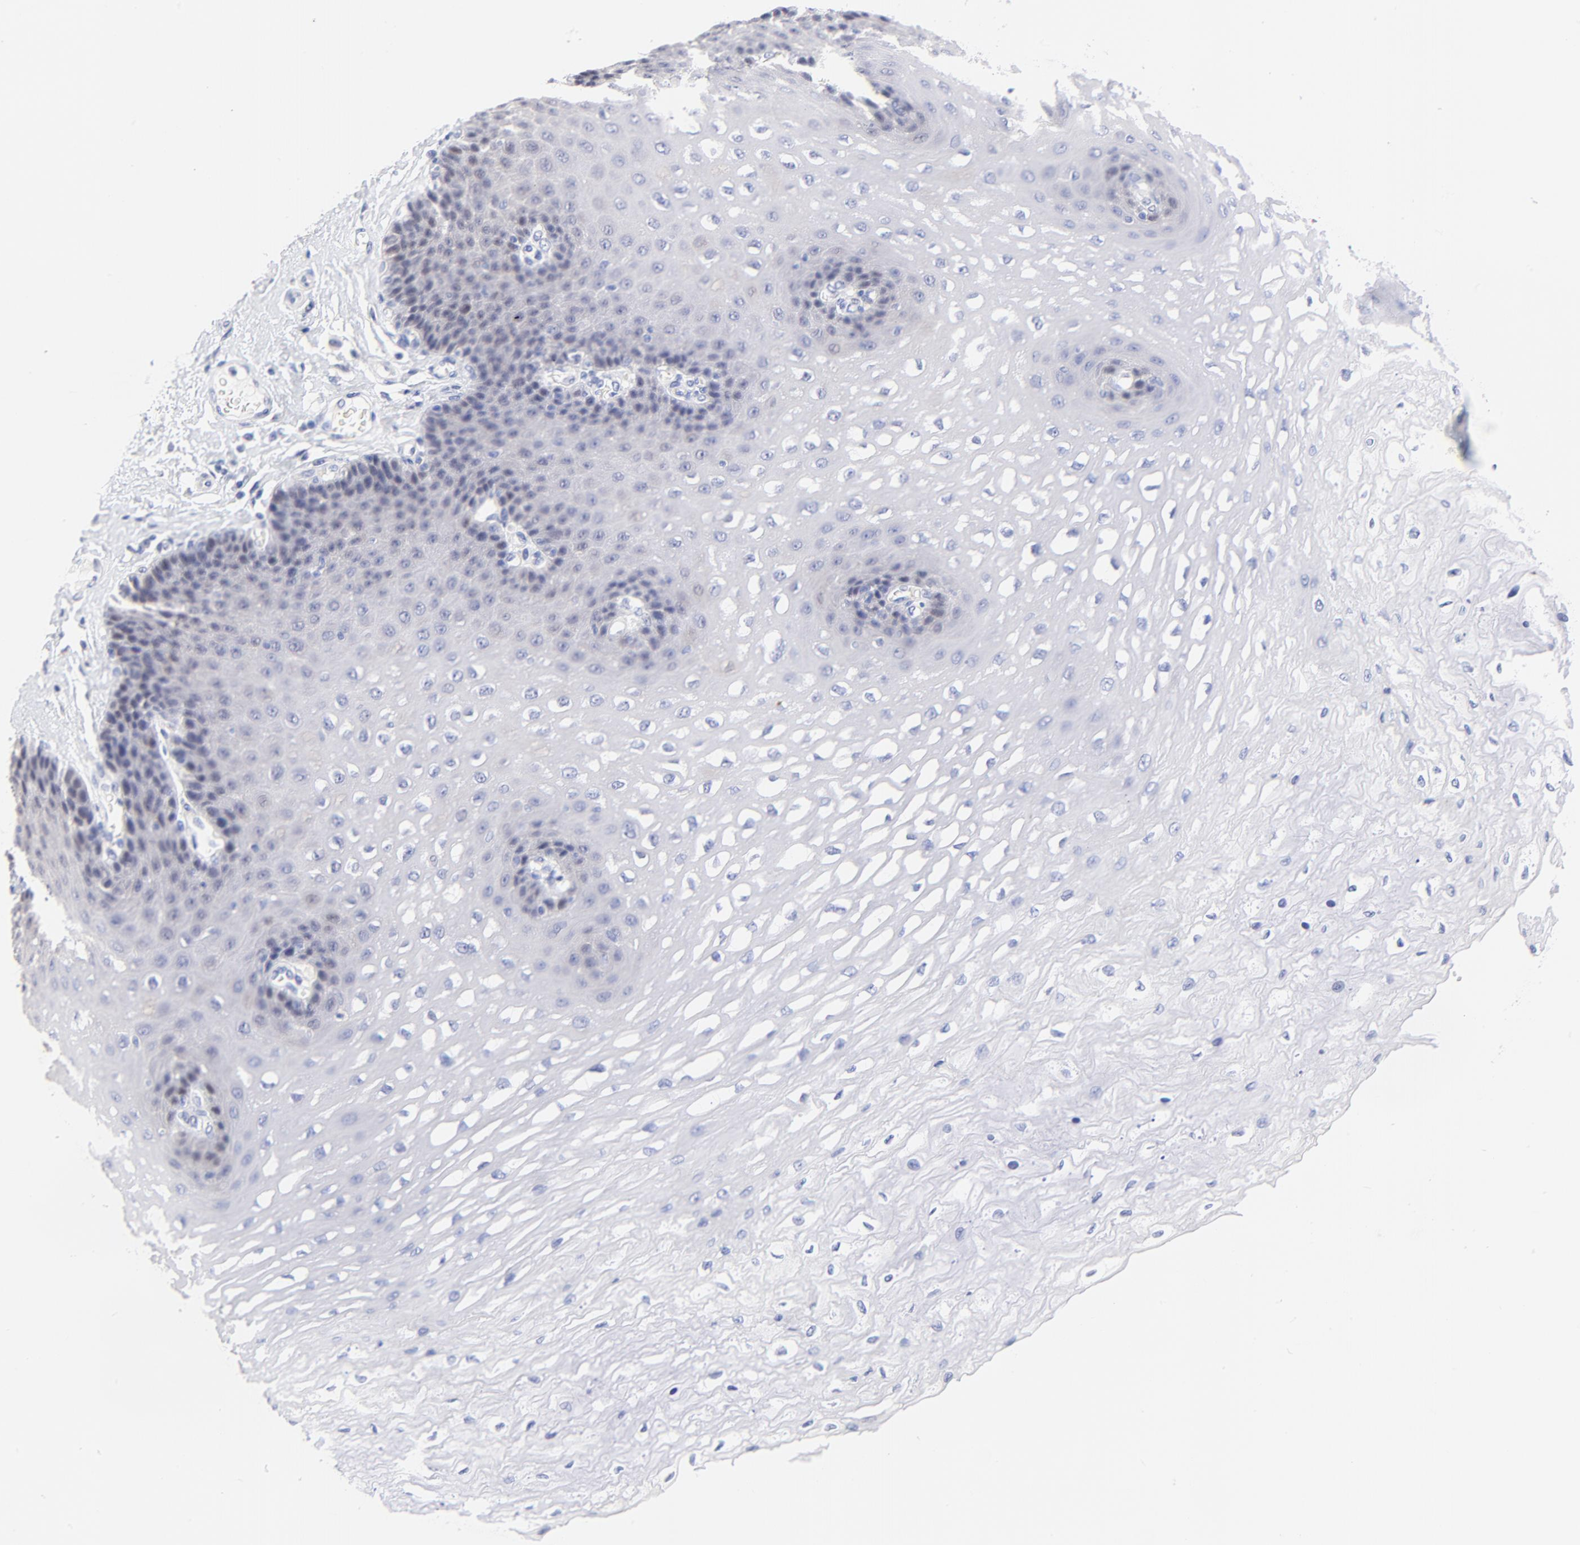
{"staining": {"intensity": "negative", "quantity": "none", "location": "none"}, "tissue": "esophagus", "cell_type": "Squamous epithelial cells", "image_type": "normal", "snomed": [{"axis": "morphology", "description": "Normal tissue, NOS"}, {"axis": "topography", "description": "Esophagus"}], "caption": "Squamous epithelial cells show no significant positivity in normal esophagus. The staining is performed using DAB brown chromogen with nuclei counter-stained in using hematoxylin.", "gene": "FAM117B", "patient": {"sex": "female", "age": 72}}